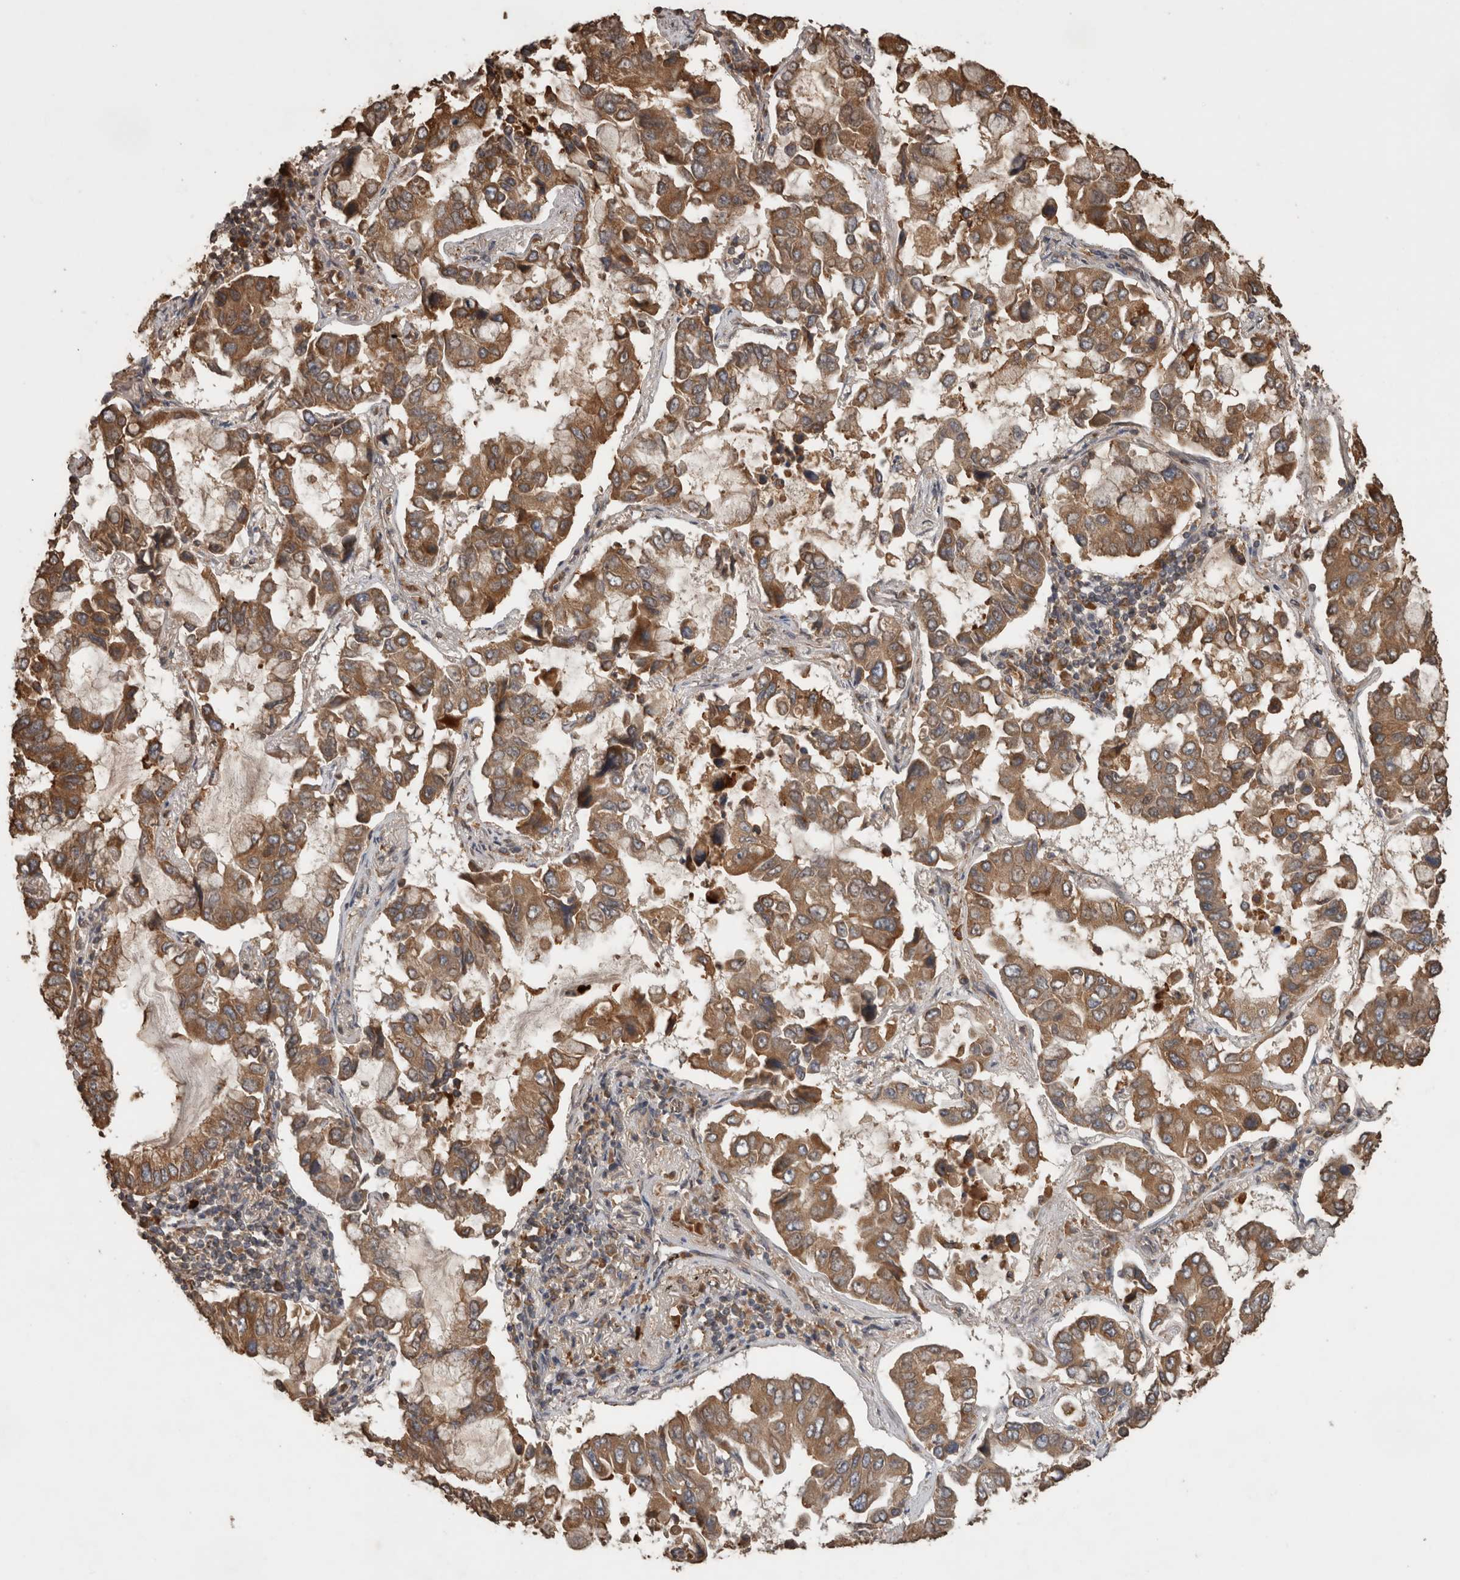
{"staining": {"intensity": "moderate", "quantity": ">75%", "location": "cytoplasmic/membranous"}, "tissue": "lung cancer", "cell_type": "Tumor cells", "image_type": "cancer", "snomed": [{"axis": "morphology", "description": "Adenocarcinoma, NOS"}, {"axis": "topography", "description": "Lung"}], "caption": "Immunohistochemical staining of human lung adenocarcinoma demonstrates moderate cytoplasmic/membranous protein expression in about >75% of tumor cells.", "gene": "OTUD7B", "patient": {"sex": "male", "age": 64}}